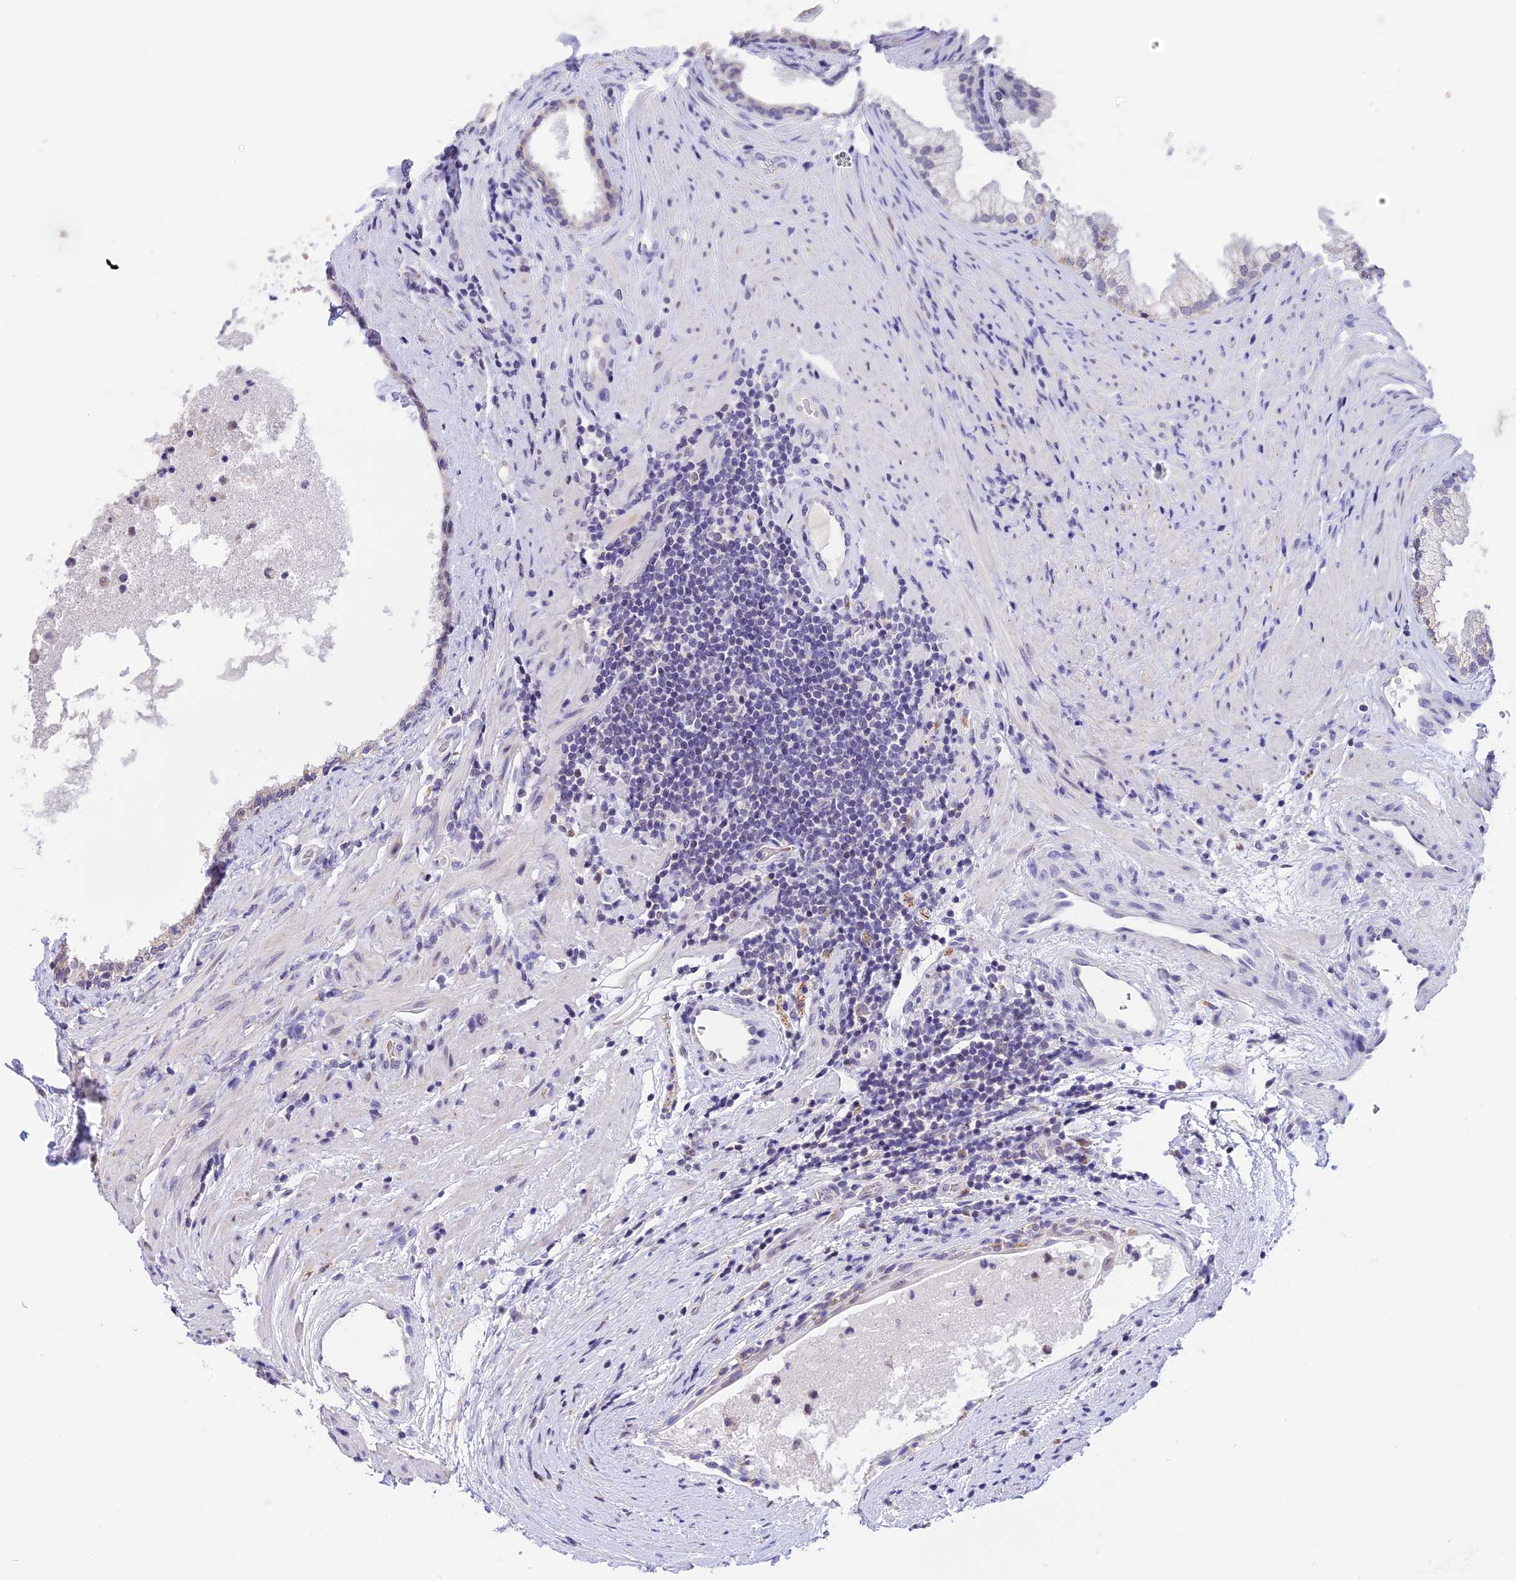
{"staining": {"intensity": "negative", "quantity": "none", "location": "none"}, "tissue": "prostate", "cell_type": "Glandular cells", "image_type": "normal", "snomed": [{"axis": "morphology", "description": "Normal tissue, NOS"}, {"axis": "topography", "description": "Prostate"}], "caption": "The photomicrograph shows no significant expression in glandular cells of prostate.", "gene": "AHSP", "patient": {"sex": "male", "age": 76}}